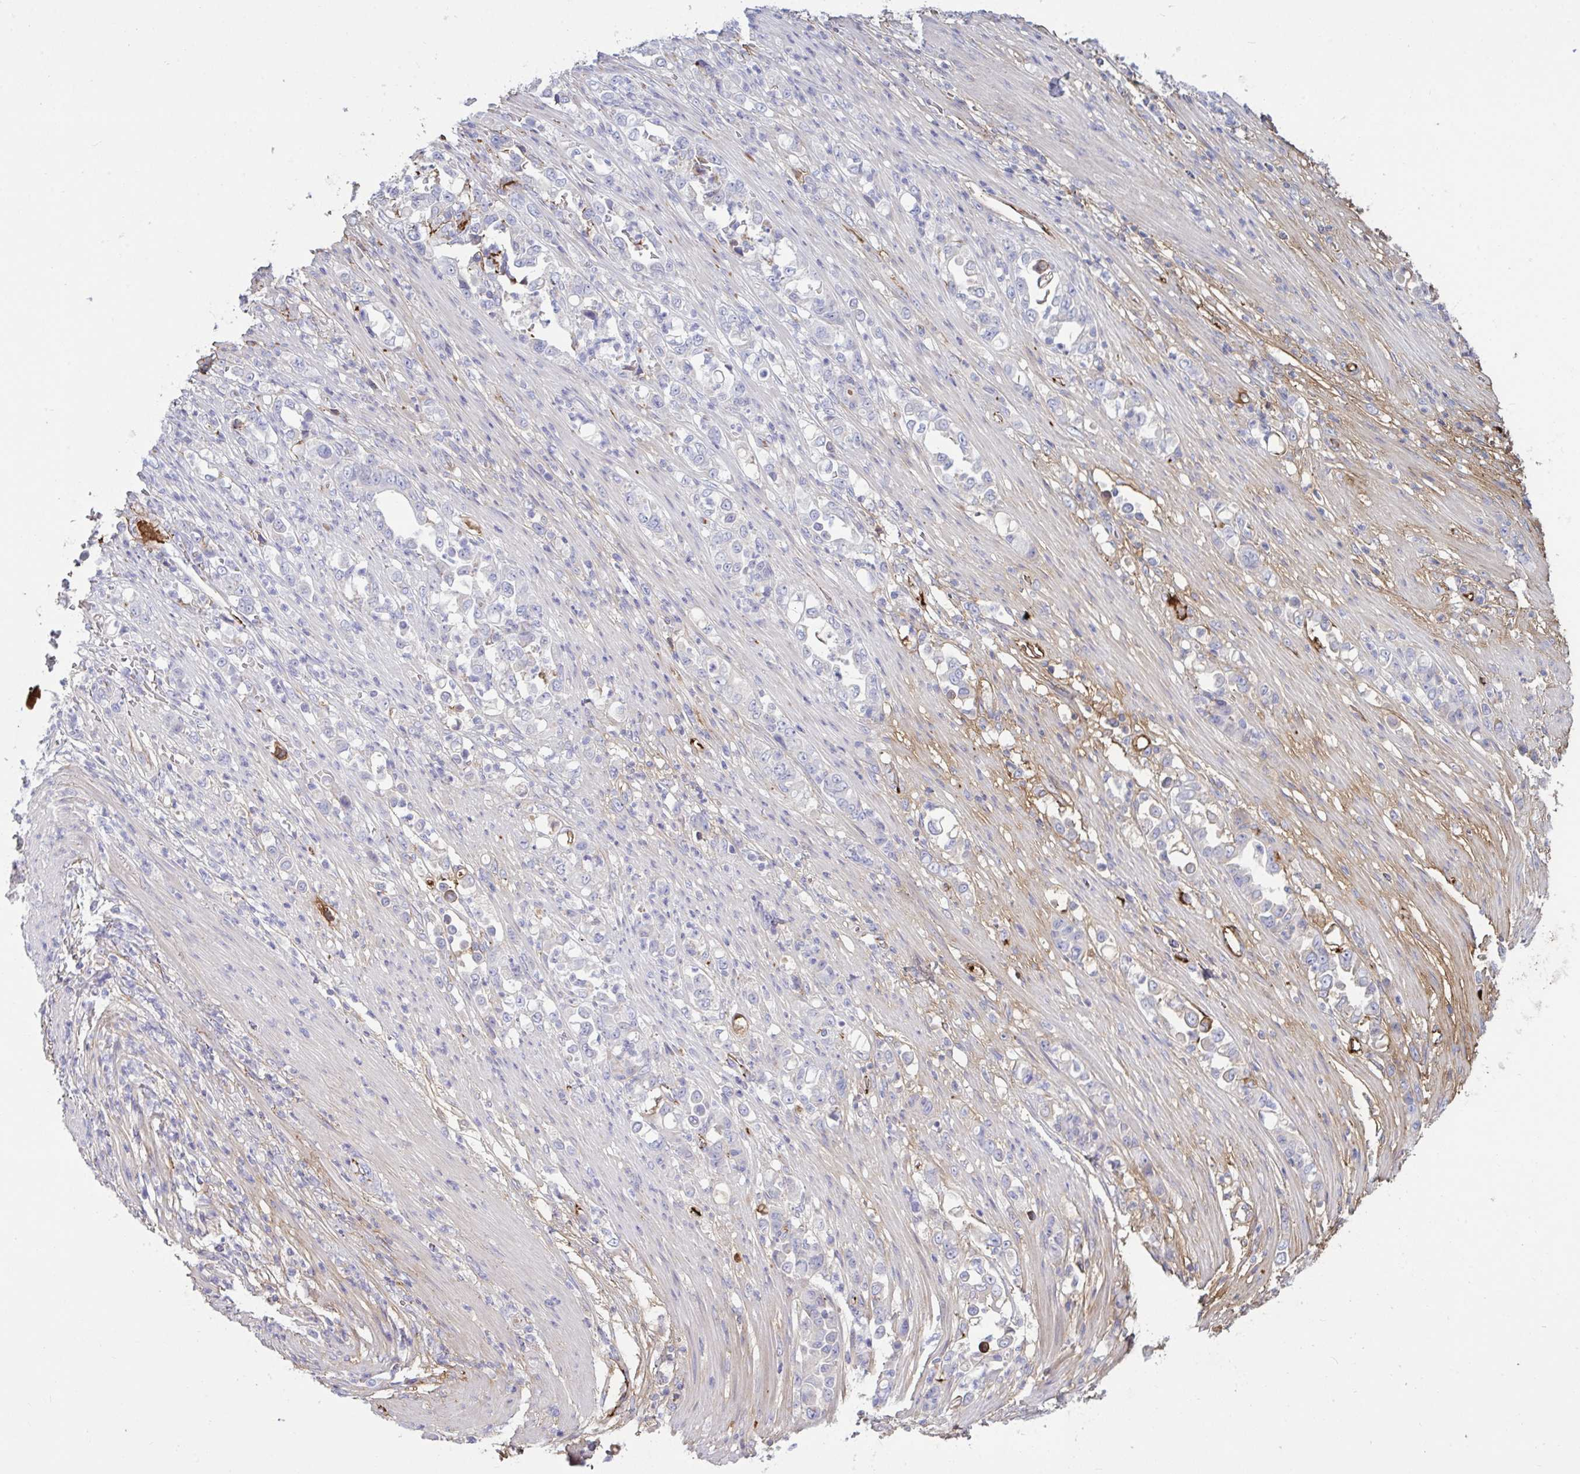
{"staining": {"intensity": "negative", "quantity": "none", "location": "none"}, "tissue": "stomach cancer", "cell_type": "Tumor cells", "image_type": "cancer", "snomed": [{"axis": "morphology", "description": "Normal tissue, NOS"}, {"axis": "morphology", "description": "Adenocarcinoma, NOS"}, {"axis": "topography", "description": "Stomach"}], "caption": "Human stomach cancer (adenocarcinoma) stained for a protein using IHC demonstrates no staining in tumor cells.", "gene": "IL1R1", "patient": {"sex": "female", "age": 79}}